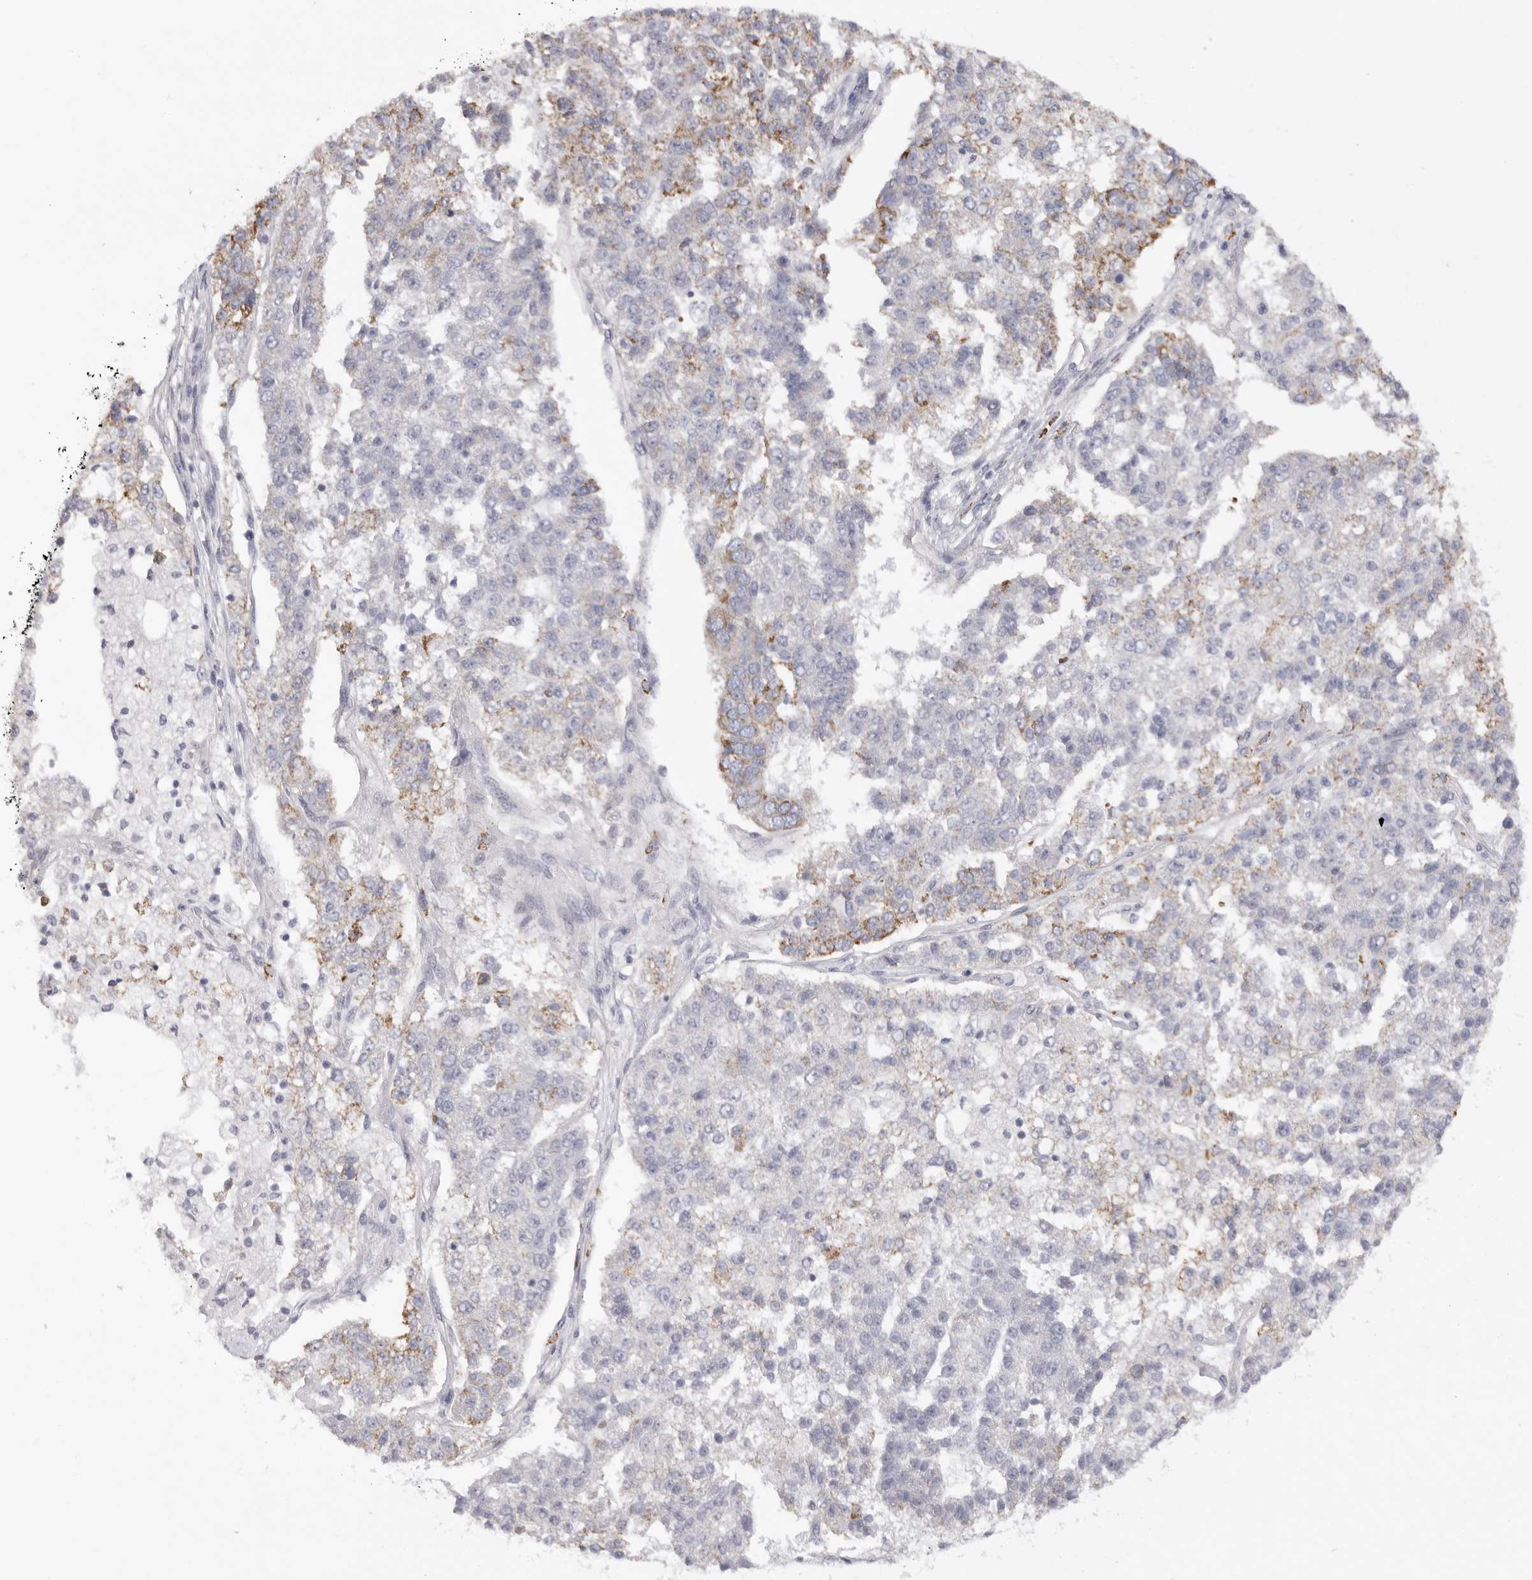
{"staining": {"intensity": "moderate", "quantity": "<25%", "location": "cytoplasmic/membranous"}, "tissue": "pancreatic cancer", "cell_type": "Tumor cells", "image_type": "cancer", "snomed": [{"axis": "morphology", "description": "Adenocarcinoma, NOS"}, {"axis": "topography", "description": "Pancreas"}], "caption": "This is a photomicrograph of immunohistochemistry staining of adenocarcinoma (pancreatic), which shows moderate expression in the cytoplasmic/membranous of tumor cells.", "gene": "ELP3", "patient": {"sex": "female", "age": 61}}